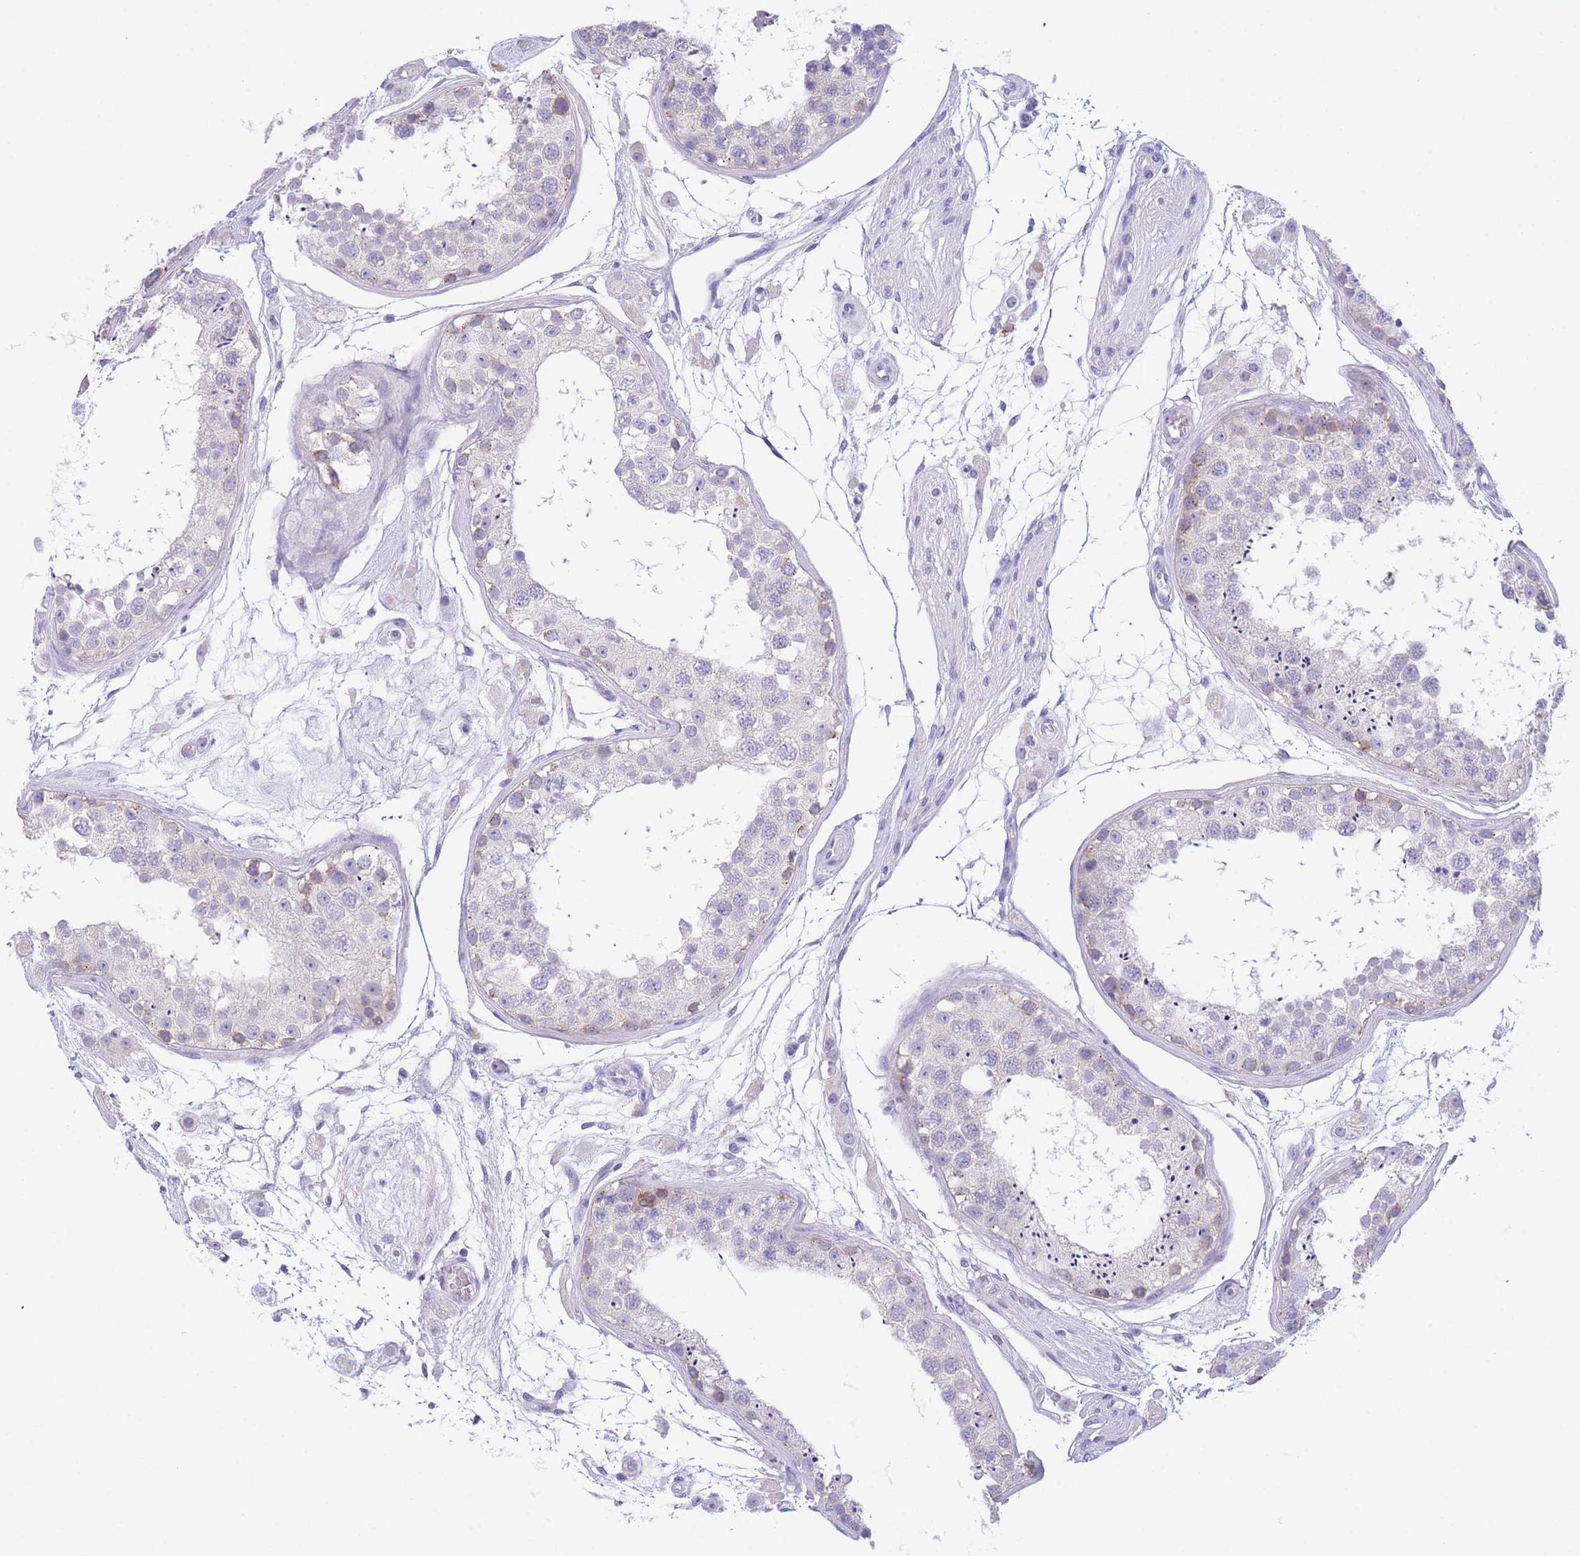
{"staining": {"intensity": "weak", "quantity": "<25%", "location": "cytoplasmic/membranous"}, "tissue": "testis", "cell_type": "Cells in seminiferous ducts", "image_type": "normal", "snomed": [{"axis": "morphology", "description": "Normal tissue, NOS"}, {"axis": "topography", "description": "Testis"}], "caption": "High magnification brightfield microscopy of unremarkable testis stained with DAB (brown) and counterstained with hematoxylin (blue): cells in seminiferous ducts show no significant staining.", "gene": "PCDHB3", "patient": {"sex": "male", "age": 25}}